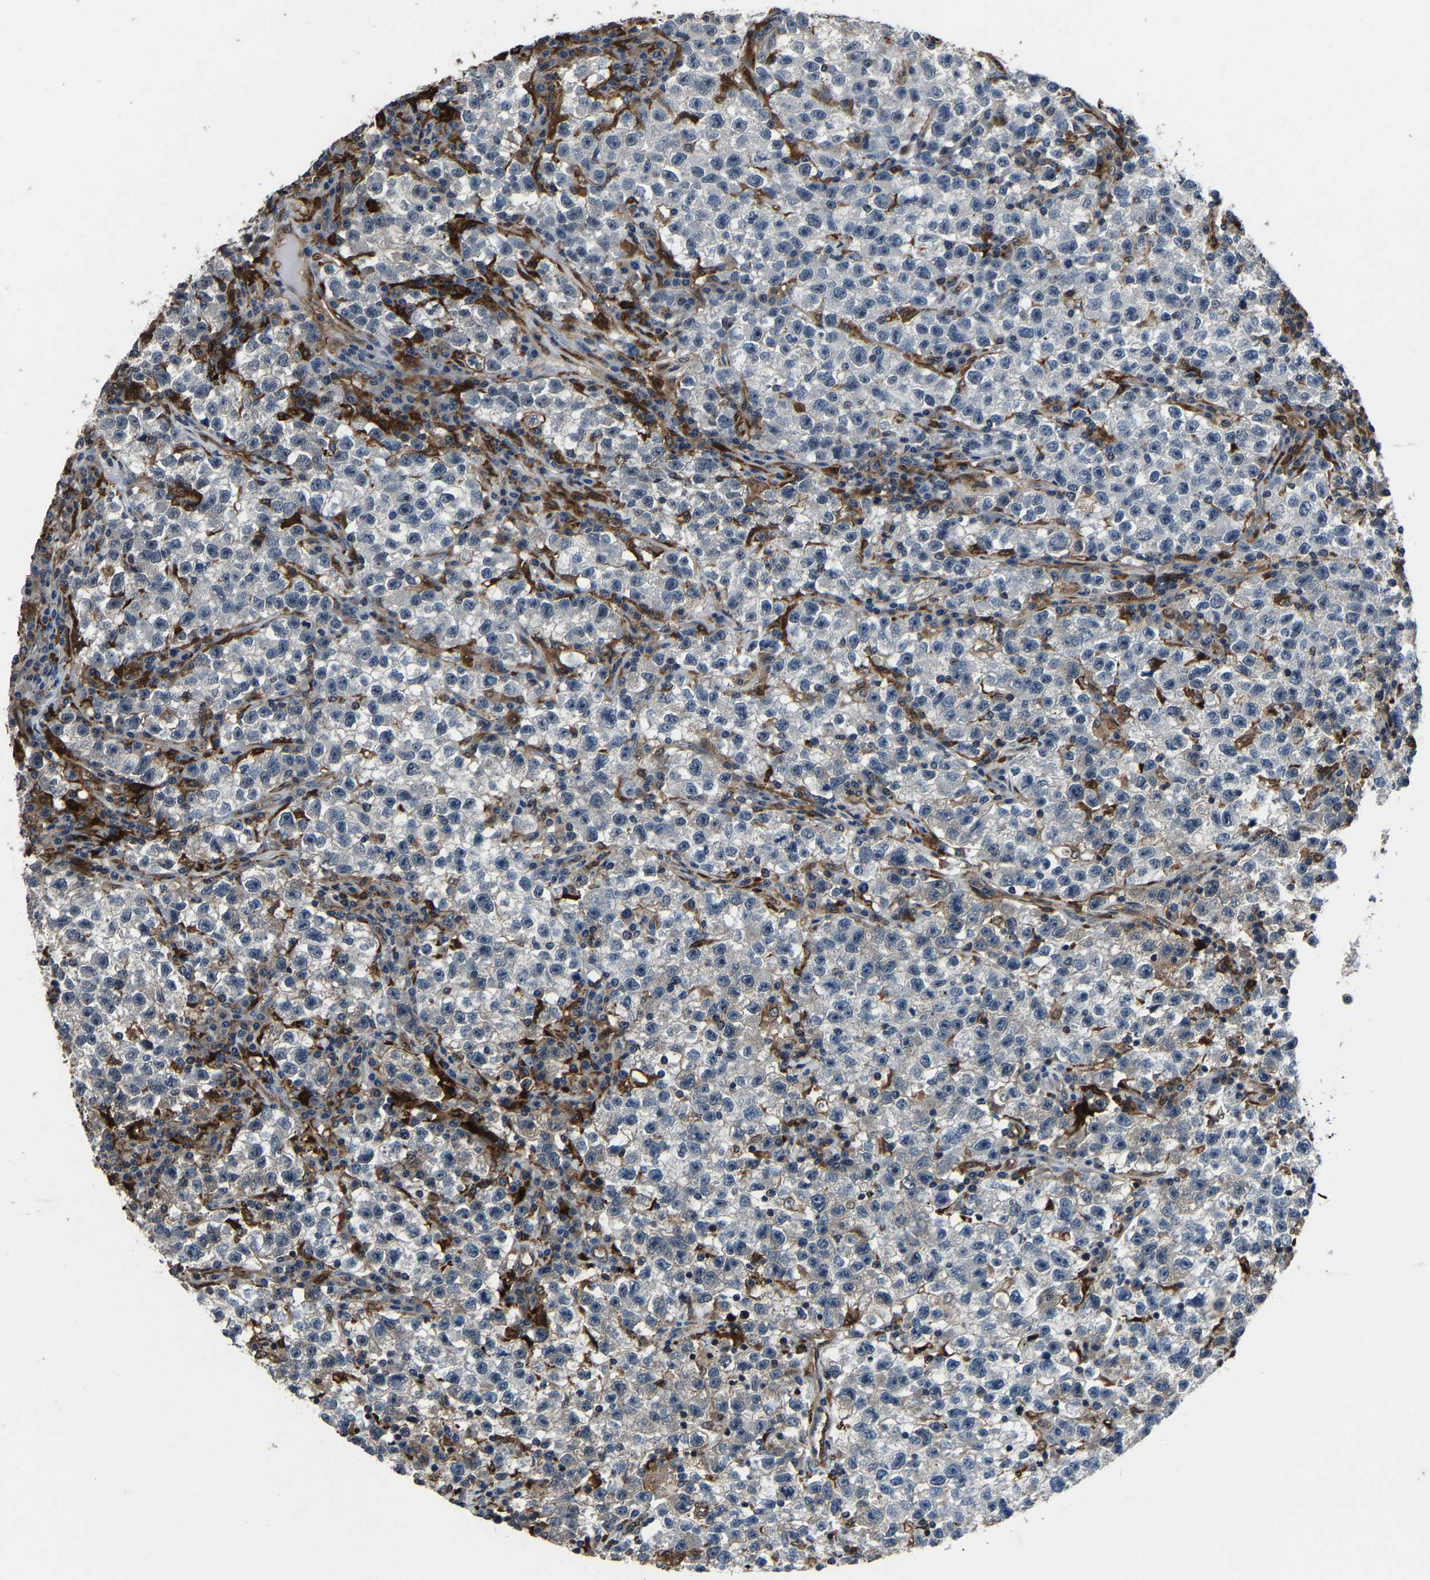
{"staining": {"intensity": "negative", "quantity": "none", "location": "none"}, "tissue": "testis cancer", "cell_type": "Tumor cells", "image_type": "cancer", "snomed": [{"axis": "morphology", "description": "Seminoma, NOS"}, {"axis": "topography", "description": "Testis"}], "caption": "Immunohistochemical staining of testis seminoma exhibits no significant staining in tumor cells. The staining was performed using DAB (3,3'-diaminobenzidine) to visualize the protein expression in brown, while the nuclei were stained in blue with hematoxylin (Magnification: 20x).", "gene": "PCNX2", "patient": {"sex": "male", "age": 22}}